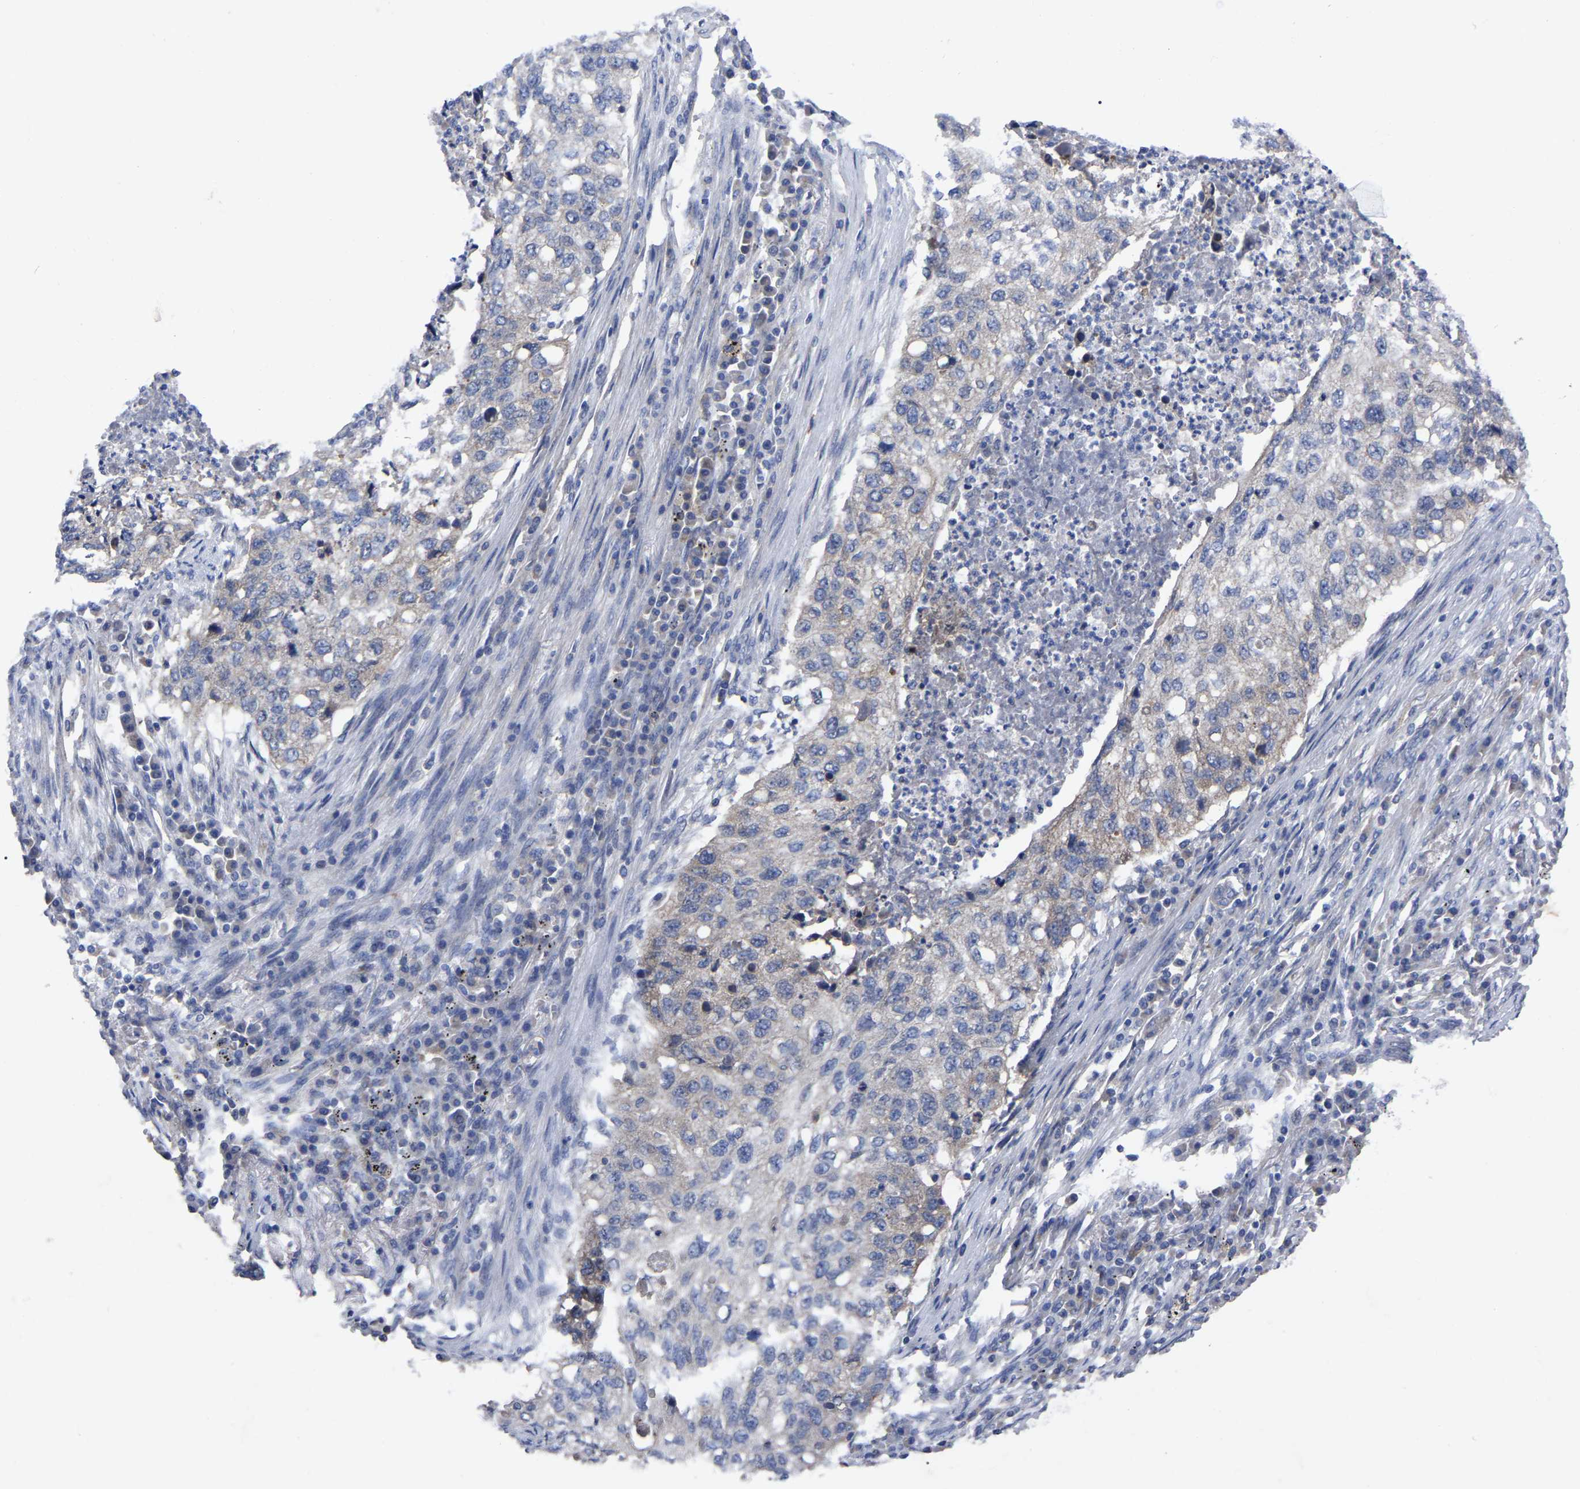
{"staining": {"intensity": "negative", "quantity": "none", "location": "none"}, "tissue": "lung cancer", "cell_type": "Tumor cells", "image_type": "cancer", "snomed": [{"axis": "morphology", "description": "Squamous cell carcinoma, NOS"}, {"axis": "topography", "description": "Lung"}], "caption": "Immunohistochemical staining of human lung cancer demonstrates no significant staining in tumor cells.", "gene": "TCP1", "patient": {"sex": "female", "age": 63}}